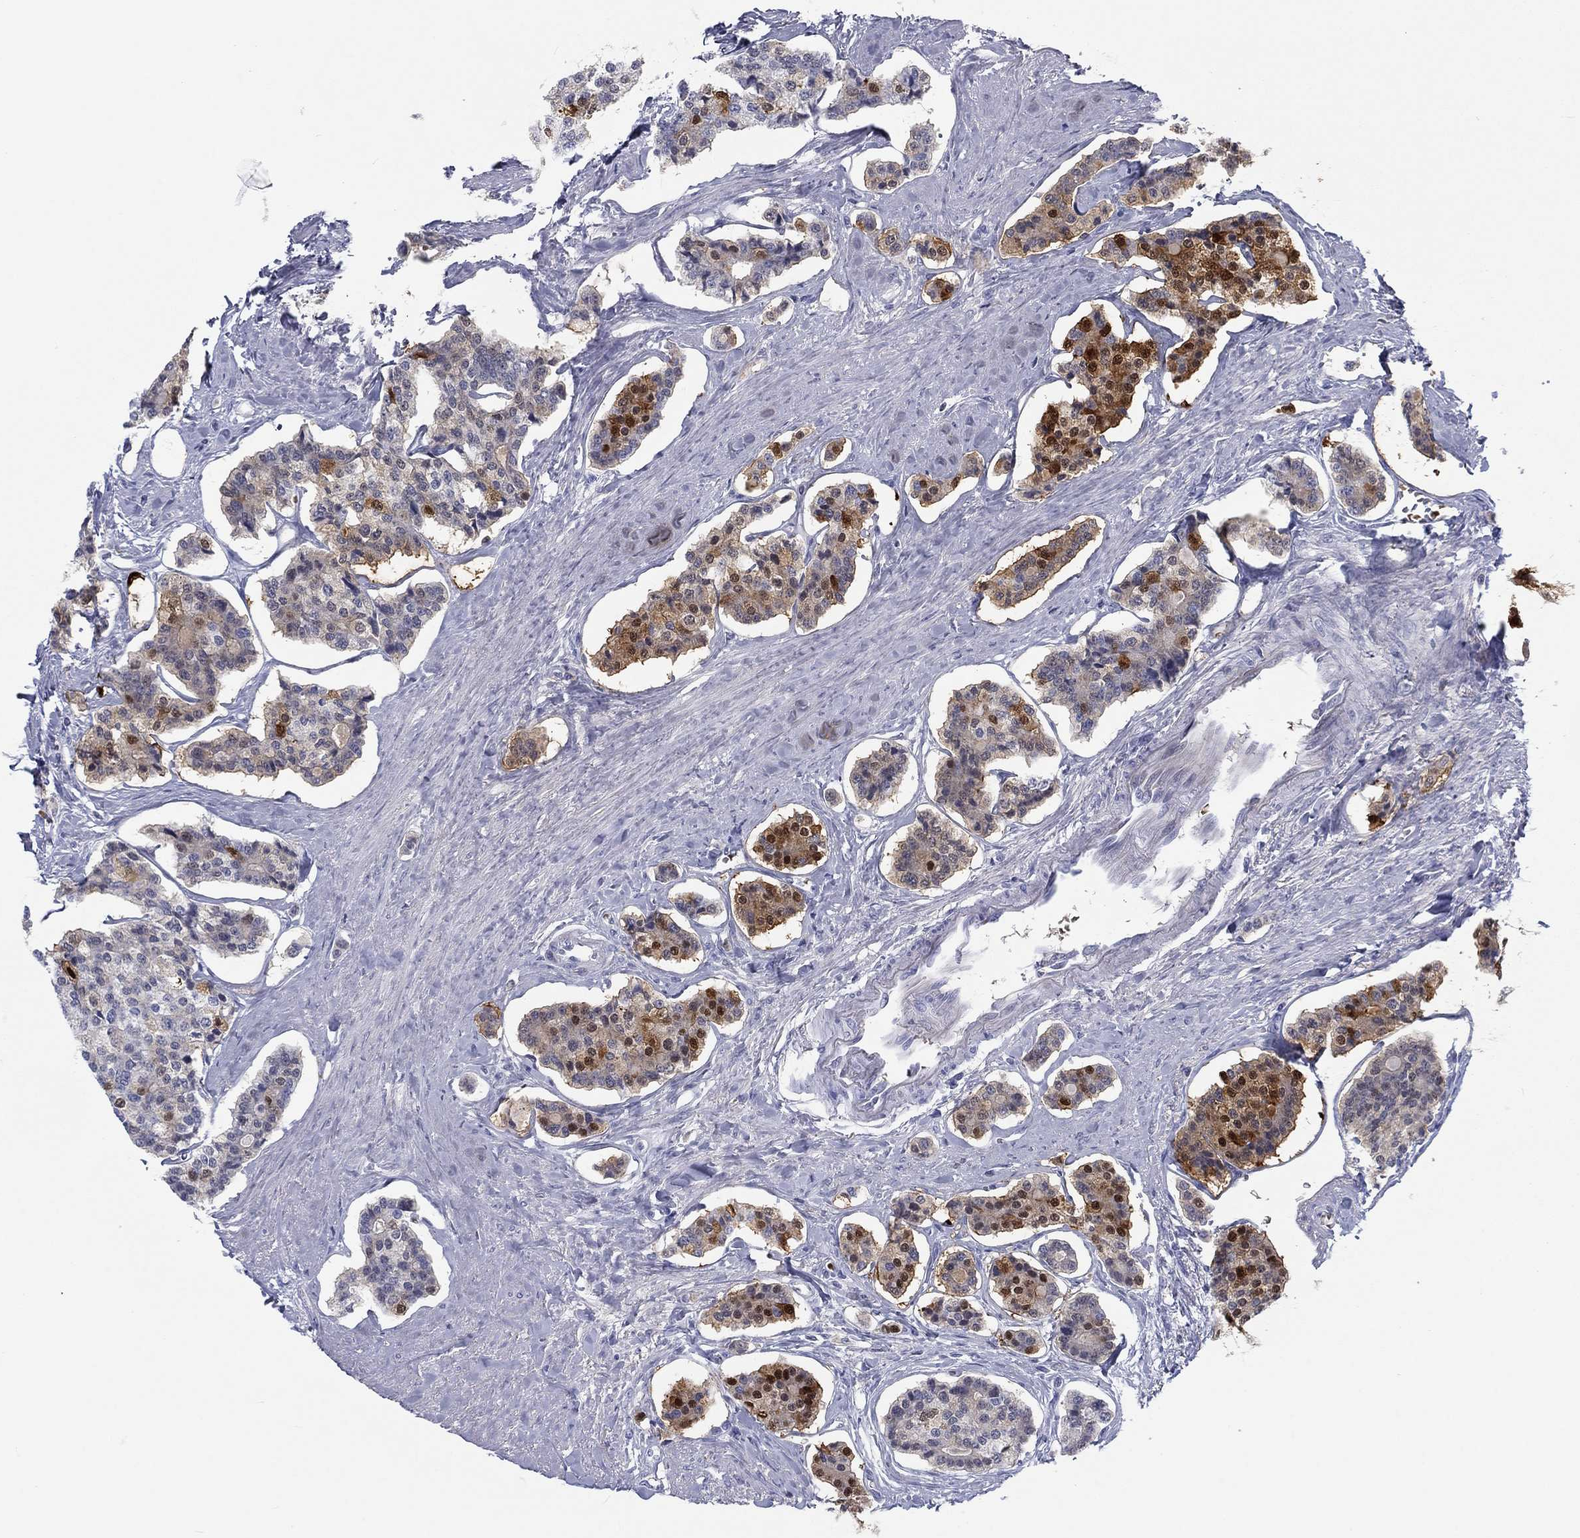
{"staining": {"intensity": "strong", "quantity": "<25%", "location": "cytoplasmic/membranous,nuclear"}, "tissue": "carcinoid", "cell_type": "Tumor cells", "image_type": "cancer", "snomed": [{"axis": "morphology", "description": "Carcinoid, malignant, NOS"}, {"axis": "topography", "description": "Small intestine"}], "caption": "High-power microscopy captured an IHC photomicrograph of carcinoid, revealing strong cytoplasmic/membranous and nuclear expression in approximately <25% of tumor cells.", "gene": "CALB1", "patient": {"sex": "female", "age": 65}}